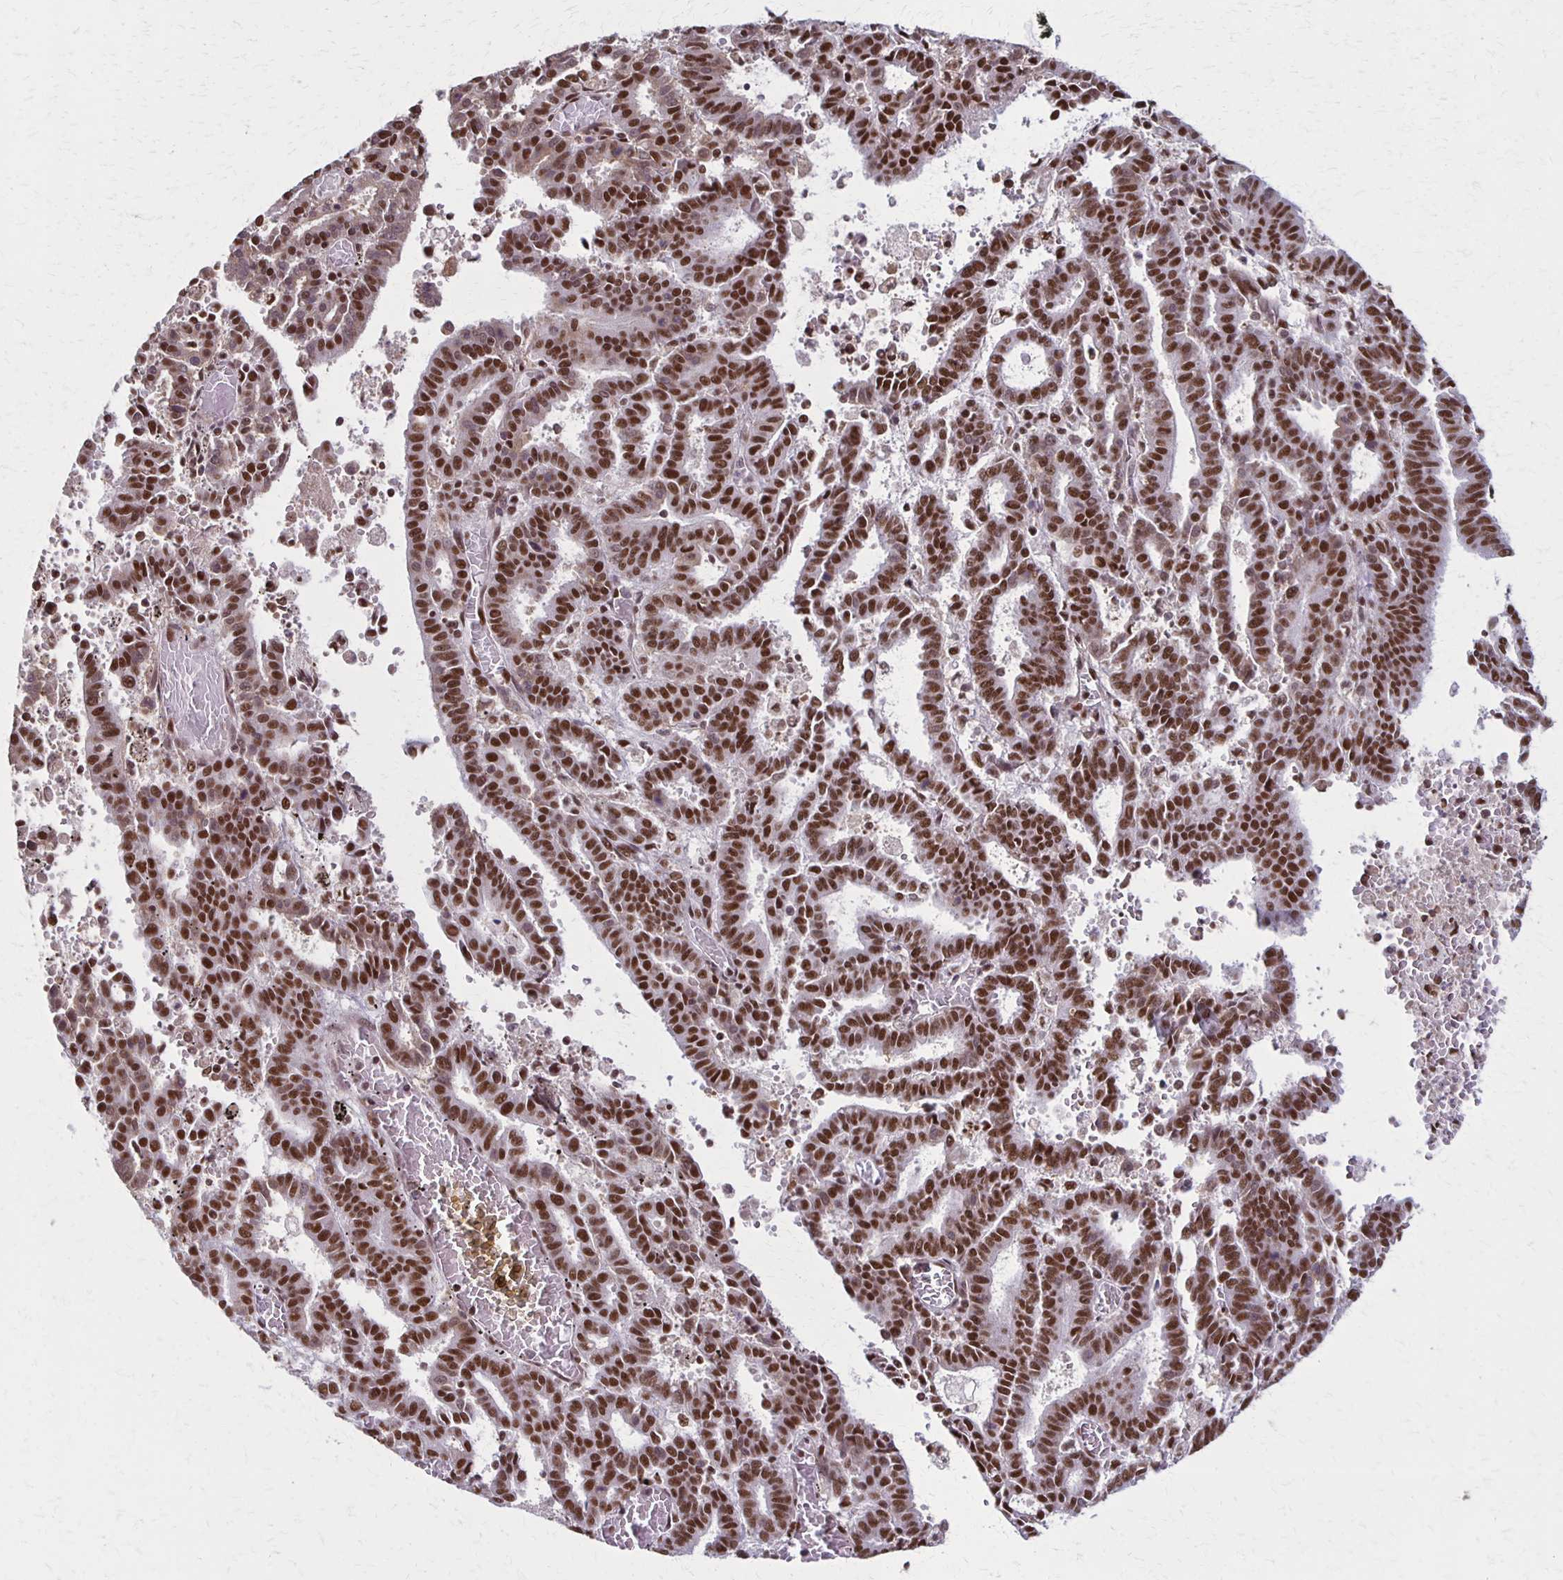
{"staining": {"intensity": "strong", "quantity": ">75%", "location": "nuclear"}, "tissue": "endometrial cancer", "cell_type": "Tumor cells", "image_type": "cancer", "snomed": [{"axis": "morphology", "description": "Adenocarcinoma, NOS"}, {"axis": "topography", "description": "Uterus"}], "caption": "The micrograph displays immunohistochemical staining of endometrial cancer. There is strong nuclear staining is appreciated in about >75% of tumor cells. The protein is shown in brown color, while the nuclei are stained blue.", "gene": "XRCC6", "patient": {"sex": "female", "age": 83}}